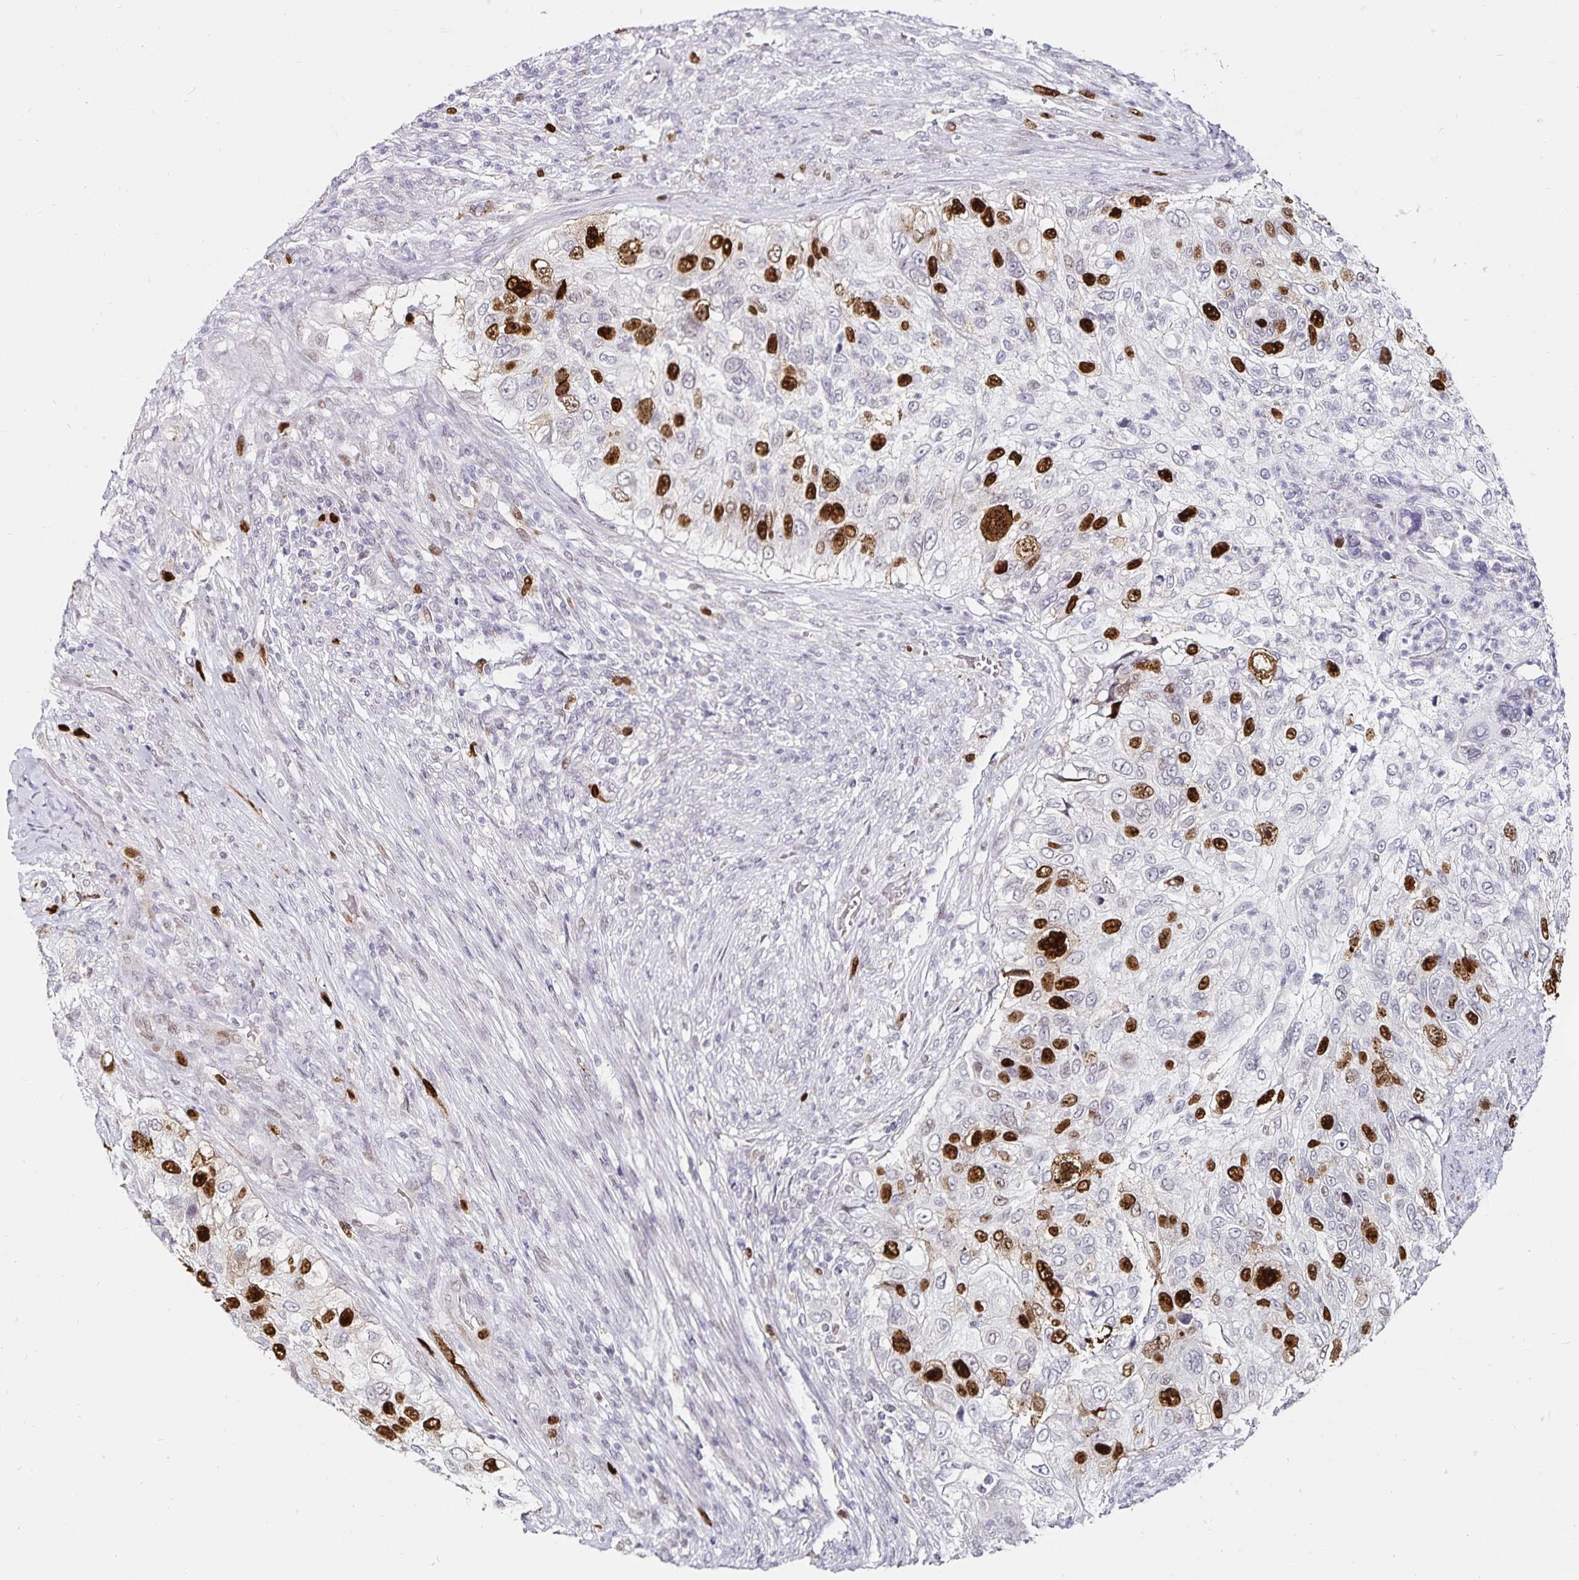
{"staining": {"intensity": "strong", "quantity": "25%-75%", "location": "nuclear"}, "tissue": "urothelial cancer", "cell_type": "Tumor cells", "image_type": "cancer", "snomed": [{"axis": "morphology", "description": "Urothelial carcinoma, High grade"}, {"axis": "topography", "description": "Urinary bladder"}], "caption": "This is a histology image of immunohistochemistry (IHC) staining of urothelial cancer, which shows strong staining in the nuclear of tumor cells.", "gene": "ANLN", "patient": {"sex": "female", "age": 60}}